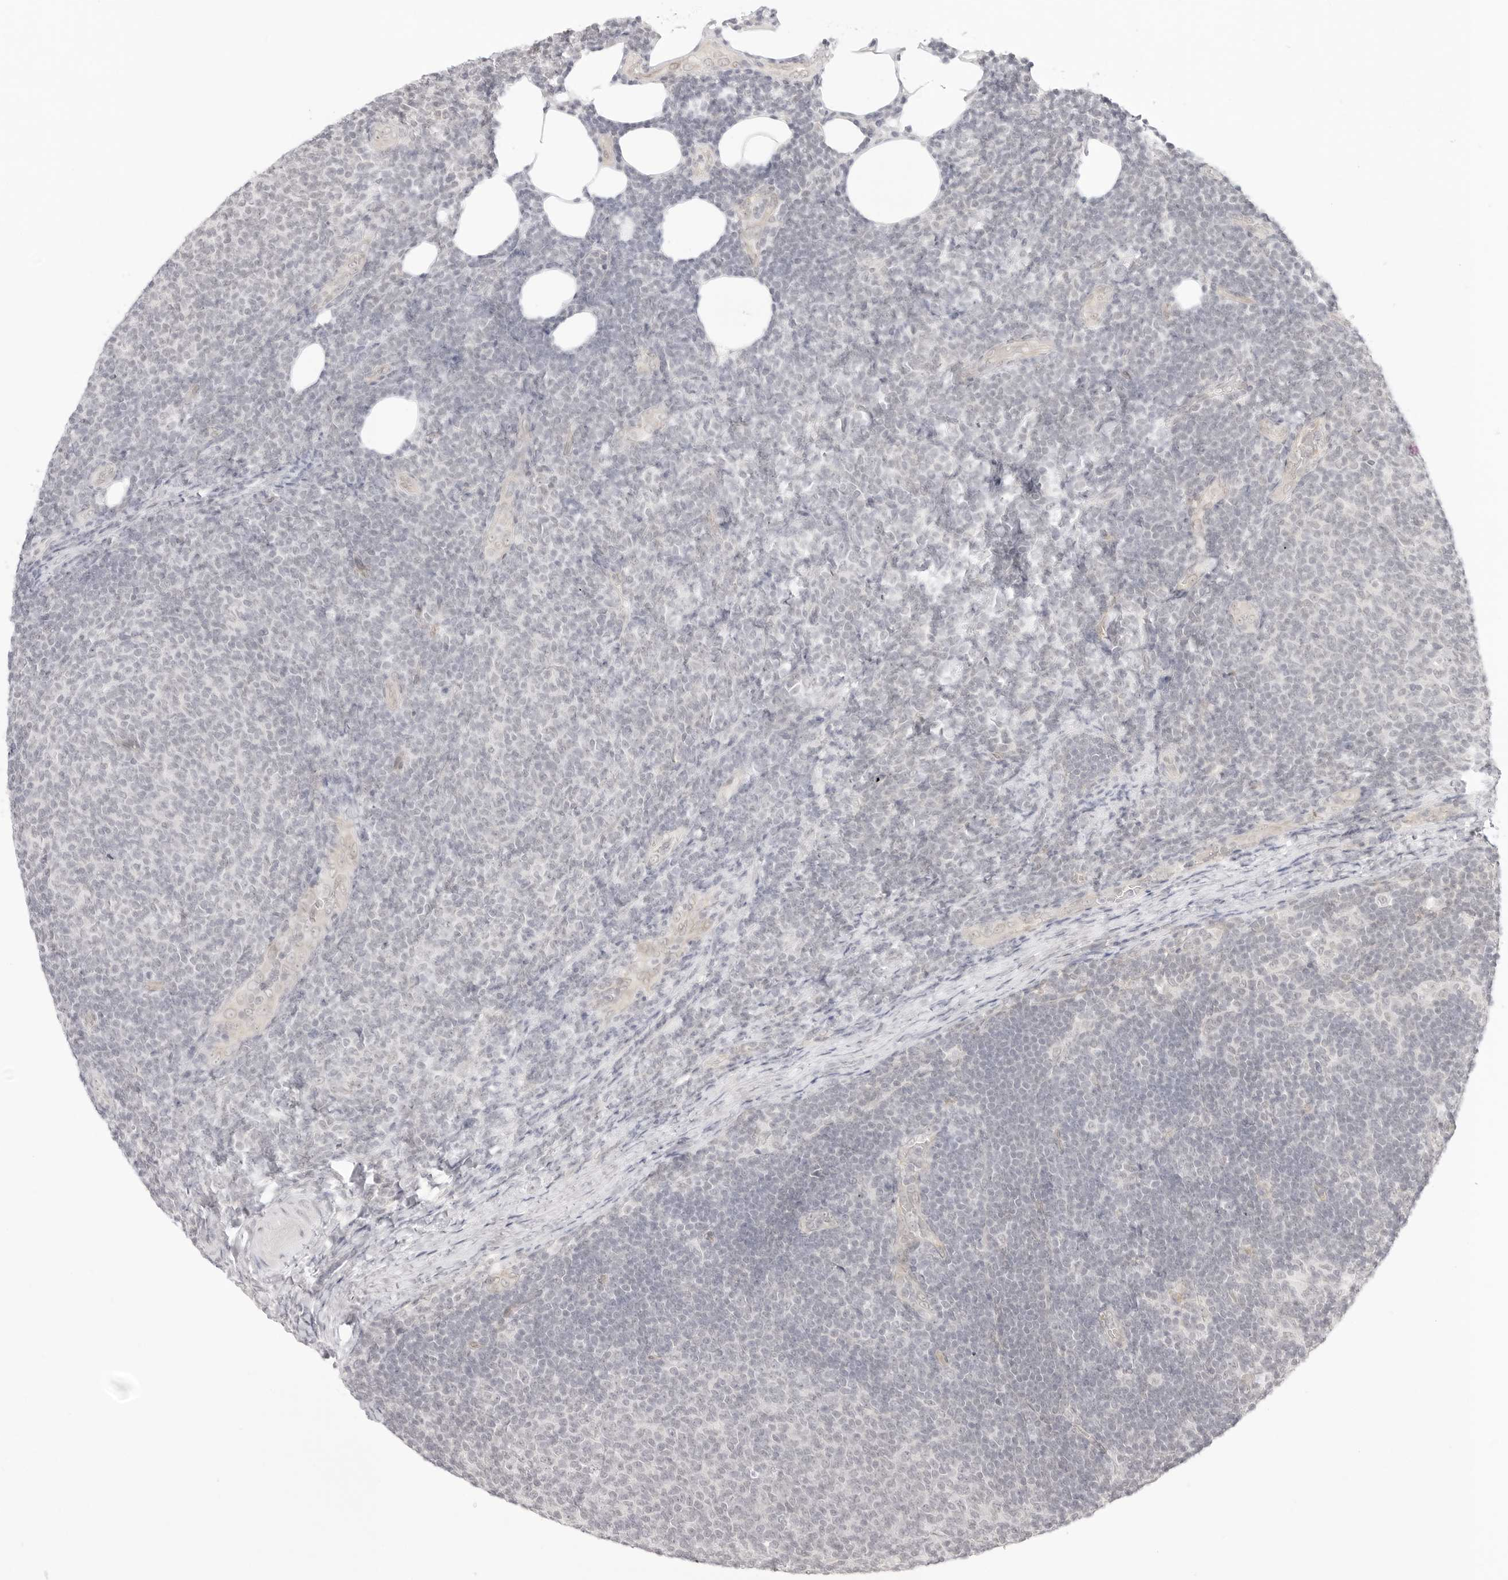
{"staining": {"intensity": "negative", "quantity": "none", "location": "none"}, "tissue": "lymphoma", "cell_type": "Tumor cells", "image_type": "cancer", "snomed": [{"axis": "morphology", "description": "Malignant lymphoma, non-Hodgkin's type, Low grade"}, {"axis": "topography", "description": "Lymph node"}], "caption": "The micrograph shows no staining of tumor cells in lymphoma. Brightfield microscopy of immunohistochemistry (IHC) stained with DAB (3,3'-diaminobenzidine) (brown) and hematoxylin (blue), captured at high magnification.", "gene": "MED18", "patient": {"sex": "male", "age": 66}}